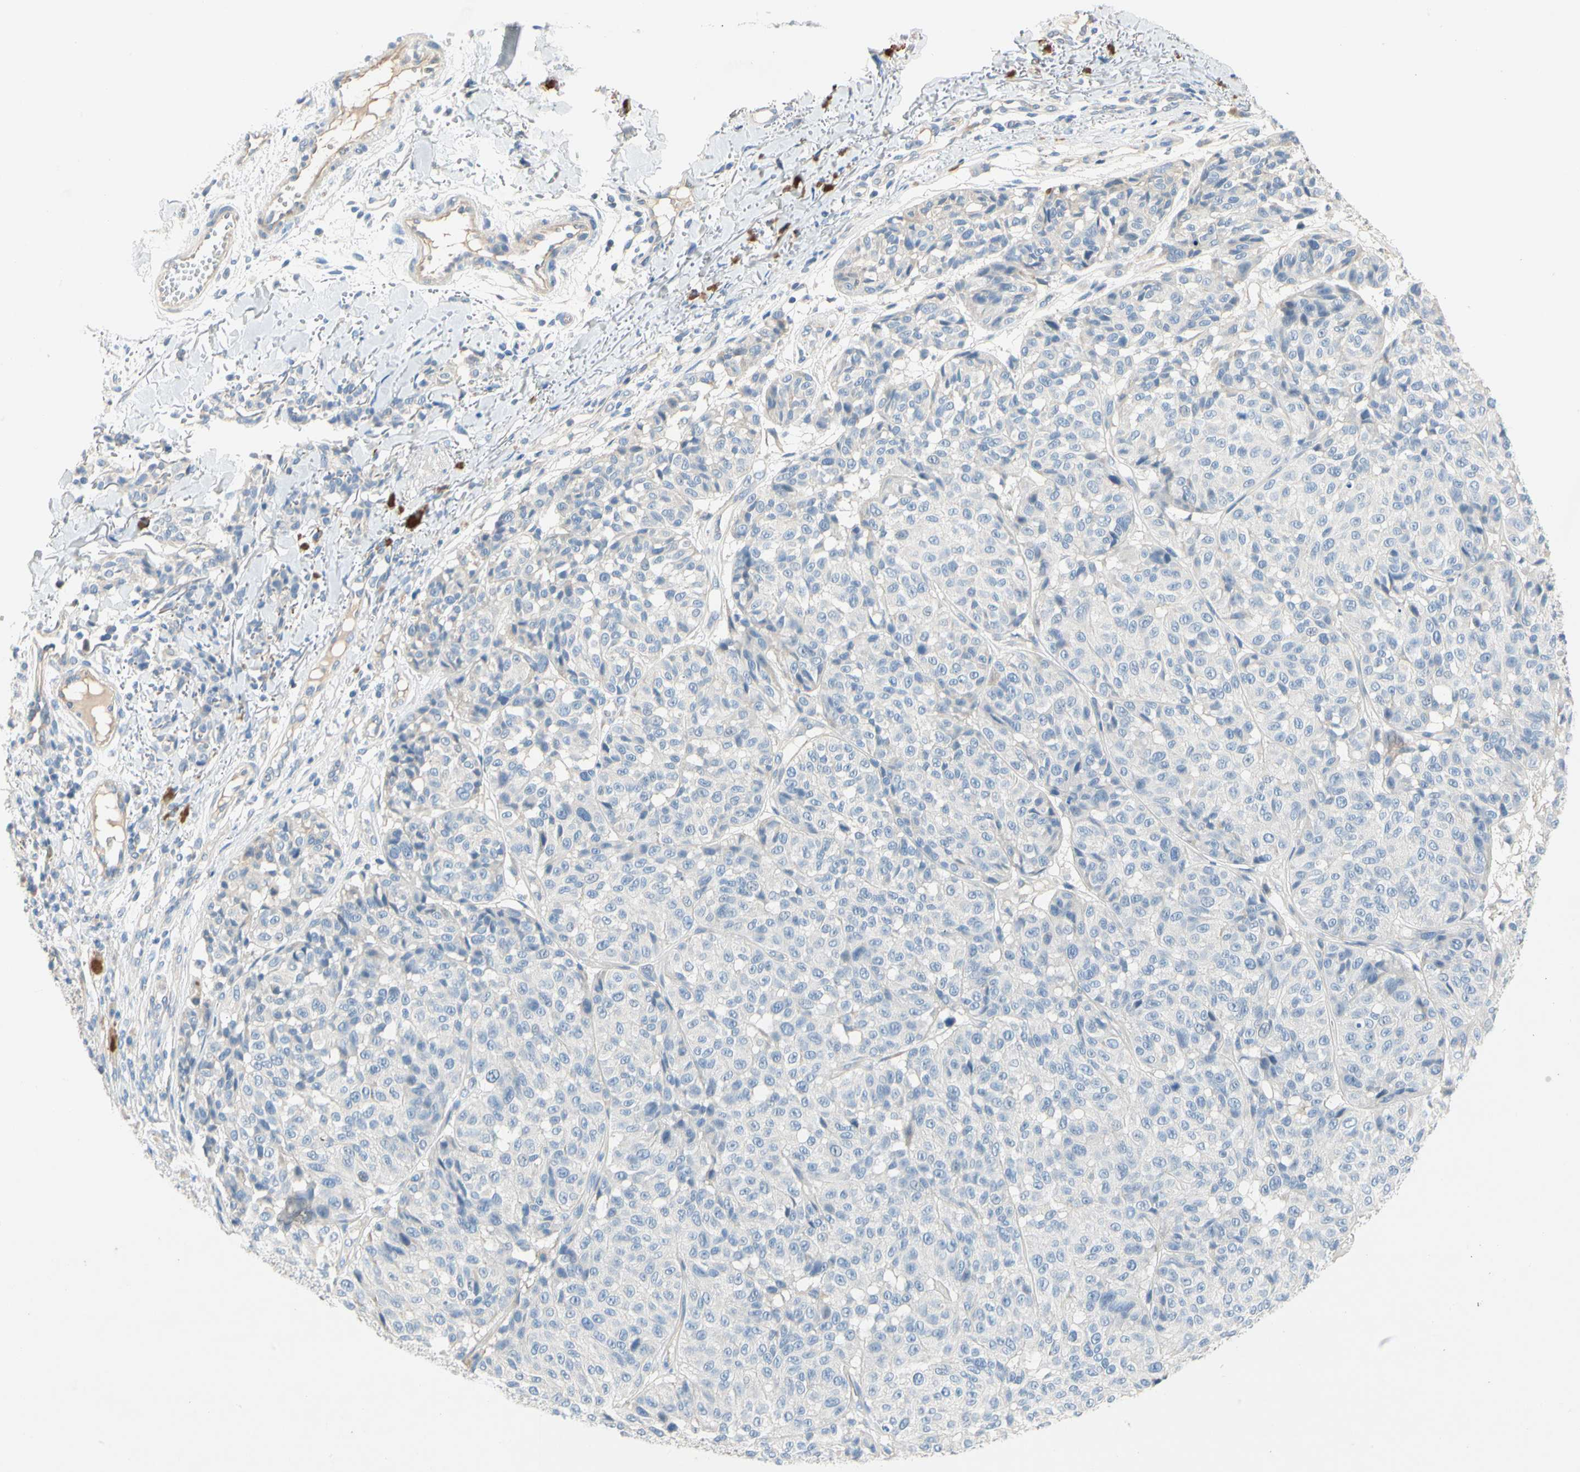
{"staining": {"intensity": "negative", "quantity": "none", "location": "none"}, "tissue": "melanoma", "cell_type": "Tumor cells", "image_type": "cancer", "snomed": [{"axis": "morphology", "description": "Malignant melanoma, NOS"}, {"axis": "topography", "description": "Skin"}], "caption": "This is an immunohistochemistry (IHC) photomicrograph of human malignant melanoma. There is no expression in tumor cells.", "gene": "CCM2L", "patient": {"sex": "female", "age": 46}}